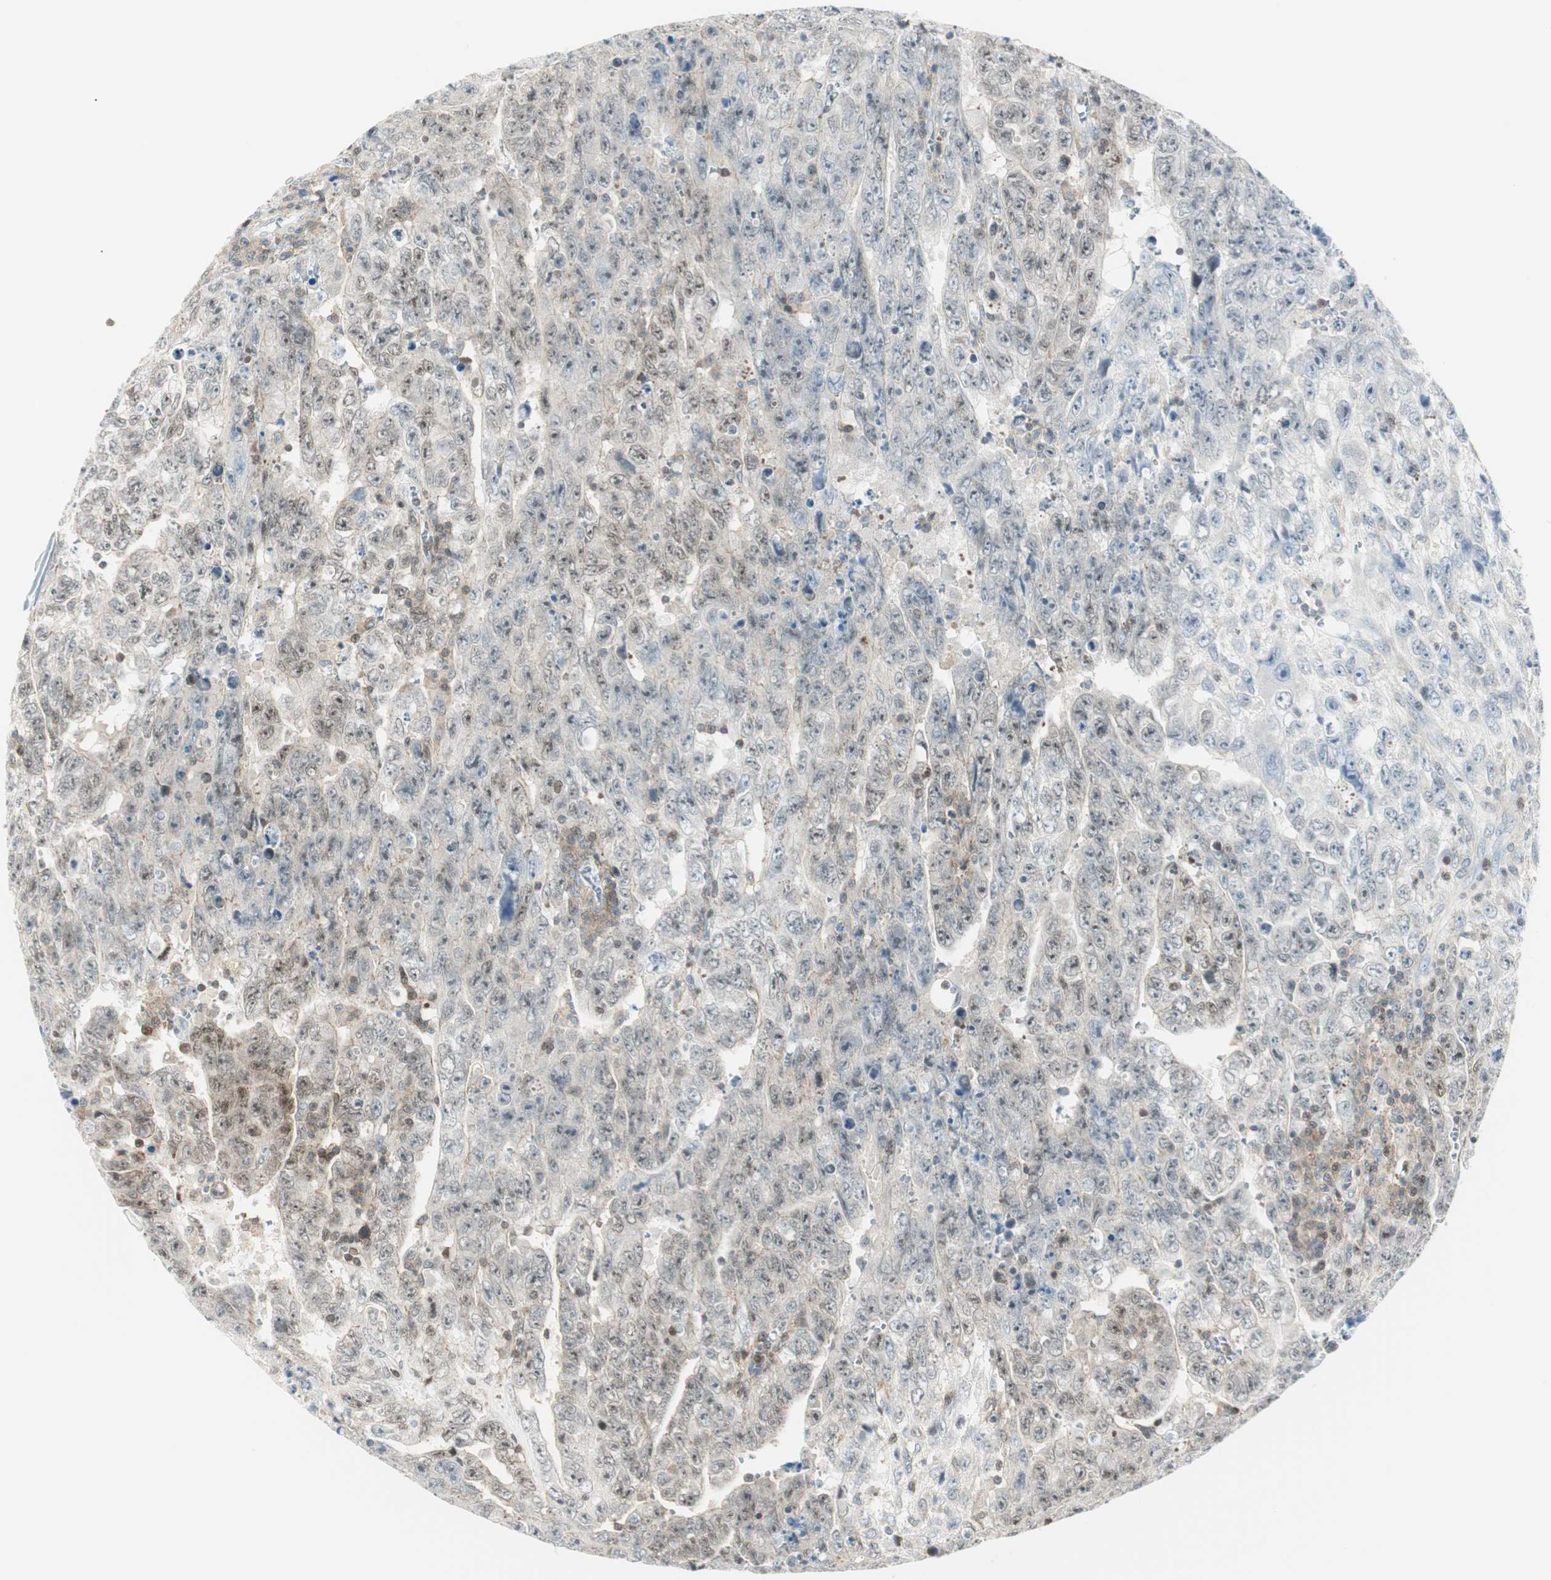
{"staining": {"intensity": "weak", "quantity": "25%-75%", "location": "cytoplasmic/membranous"}, "tissue": "testis cancer", "cell_type": "Tumor cells", "image_type": "cancer", "snomed": [{"axis": "morphology", "description": "Carcinoma, Embryonal, NOS"}, {"axis": "topography", "description": "Testis"}], "caption": "A low amount of weak cytoplasmic/membranous staining is present in about 25%-75% of tumor cells in embryonal carcinoma (testis) tissue.", "gene": "PPP1CA", "patient": {"sex": "male", "age": 28}}